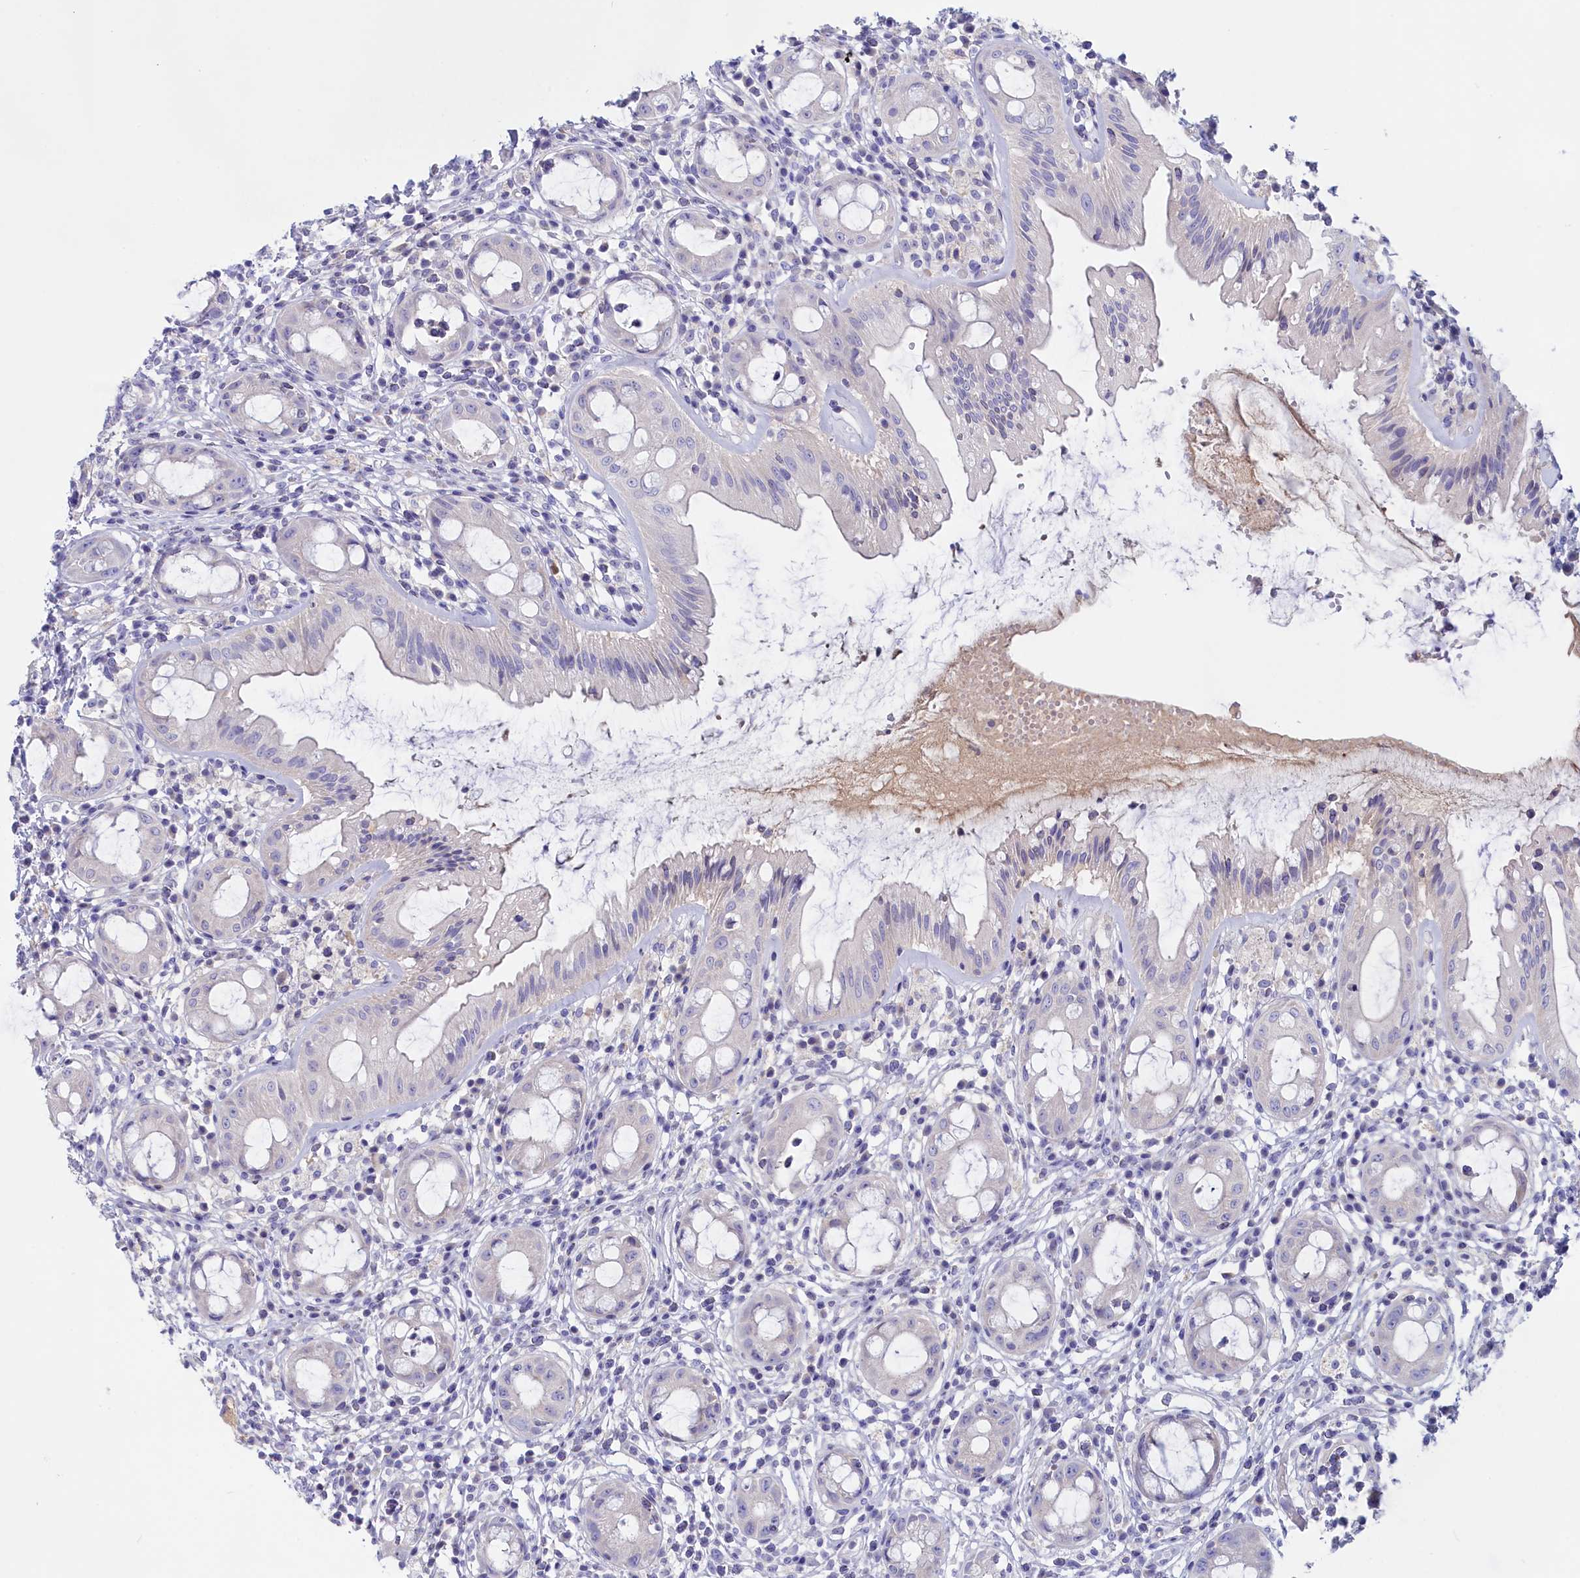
{"staining": {"intensity": "negative", "quantity": "none", "location": "none"}, "tissue": "rectum", "cell_type": "Glandular cells", "image_type": "normal", "snomed": [{"axis": "morphology", "description": "Normal tissue, NOS"}, {"axis": "topography", "description": "Rectum"}], "caption": "Image shows no protein staining in glandular cells of normal rectum.", "gene": "ADGRA1", "patient": {"sex": "female", "age": 57}}